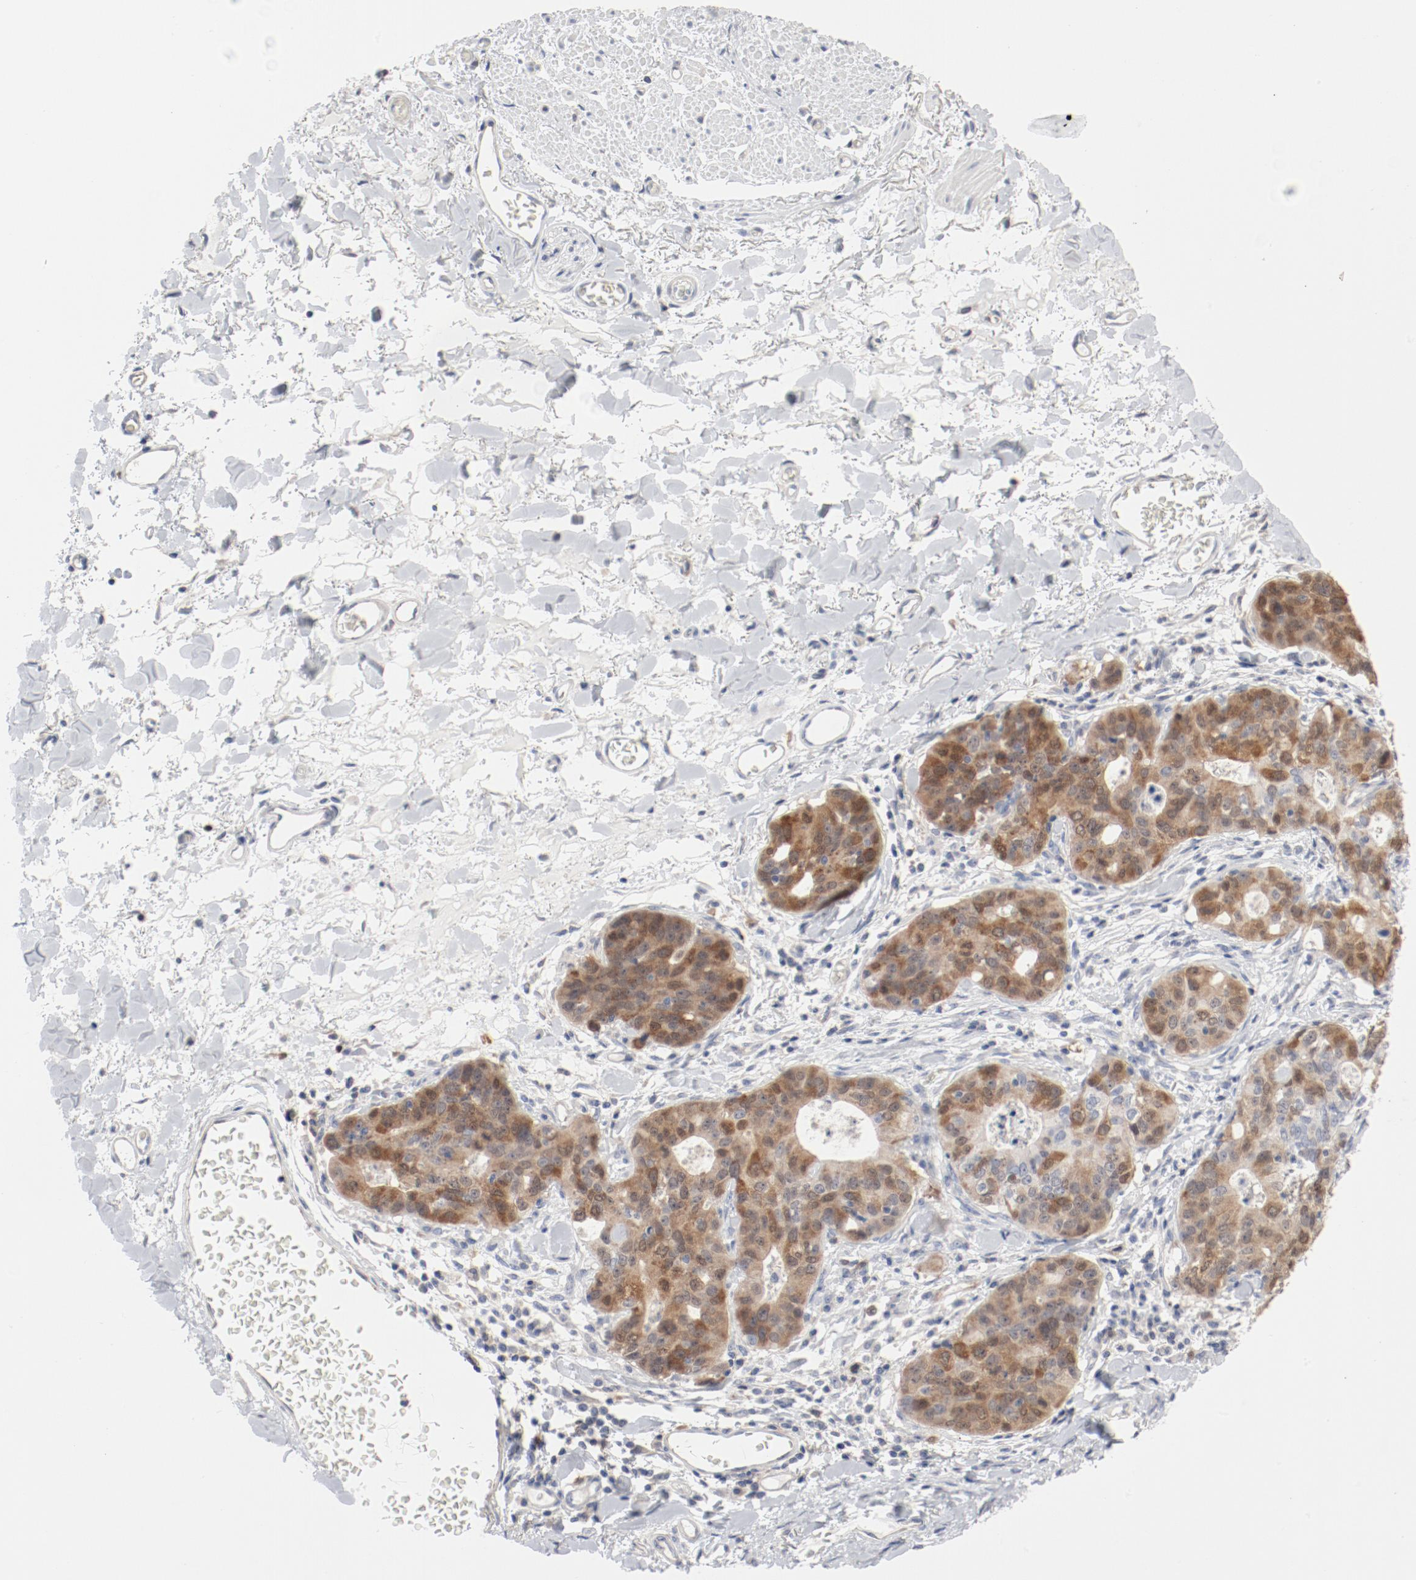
{"staining": {"intensity": "moderate", "quantity": ">75%", "location": "cytoplasmic/membranous,nuclear"}, "tissue": "stomach cancer", "cell_type": "Tumor cells", "image_type": "cancer", "snomed": [{"axis": "morphology", "description": "Adenocarcinoma, NOS"}, {"axis": "topography", "description": "Esophagus"}, {"axis": "topography", "description": "Stomach"}], "caption": "Protein analysis of stomach adenocarcinoma tissue reveals moderate cytoplasmic/membranous and nuclear staining in about >75% of tumor cells.", "gene": "CDK1", "patient": {"sex": "male", "age": 74}}